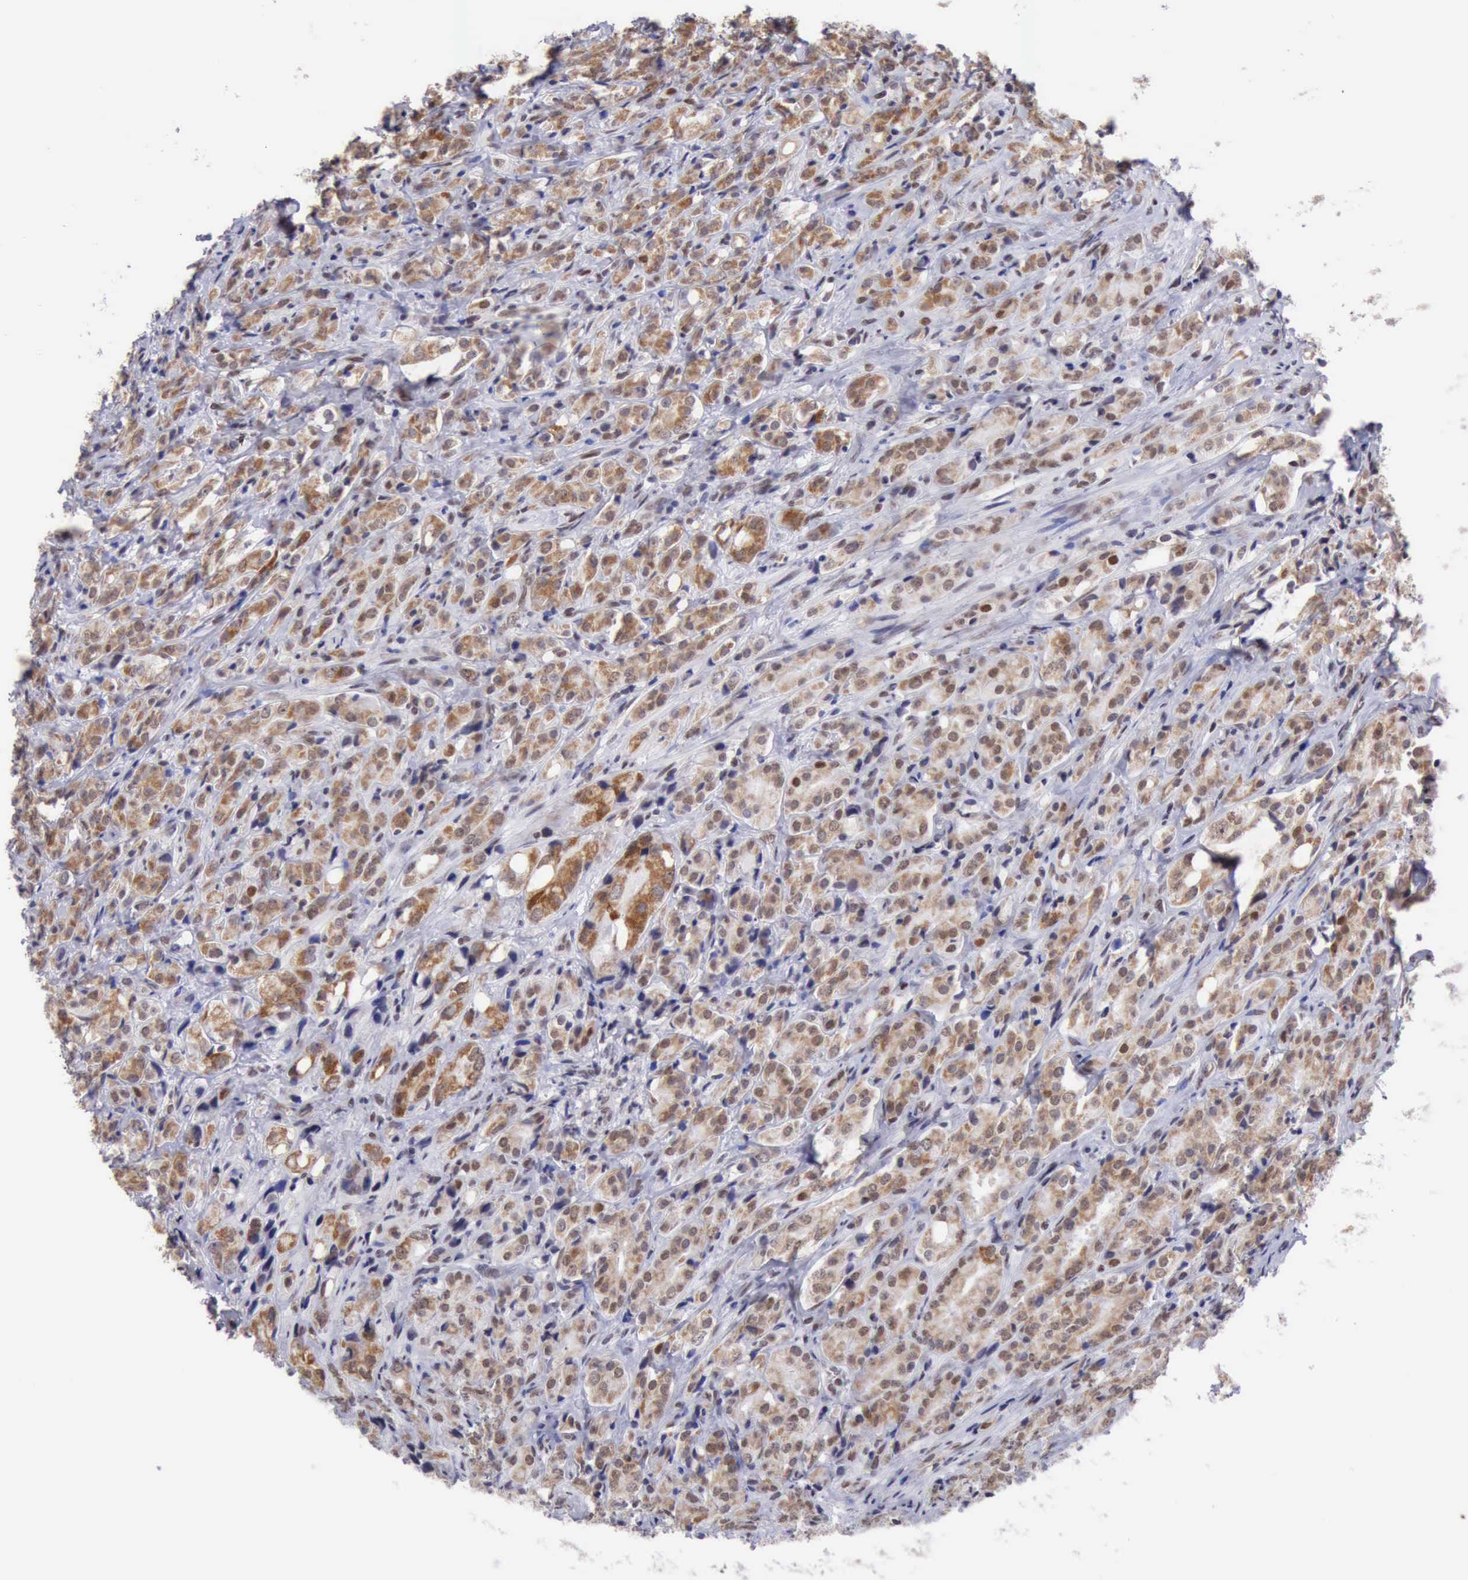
{"staining": {"intensity": "moderate", "quantity": ">75%", "location": "cytoplasmic/membranous,nuclear"}, "tissue": "prostate cancer", "cell_type": "Tumor cells", "image_type": "cancer", "snomed": [{"axis": "morphology", "description": "Adenocarcinoma, High grade"}, {"axis": "topography", "description": "Prostate"}], "caption": "Approximately >75% of tumor cells in high-grade adenocarcinoma (prostate) exhibit moderate cytoplasmic/membranous and nuclear protein expression as visualized by brown immunohistochemical staining.", "gene": "ERCC4", "patient": {"sex": "male", "age": 68}}